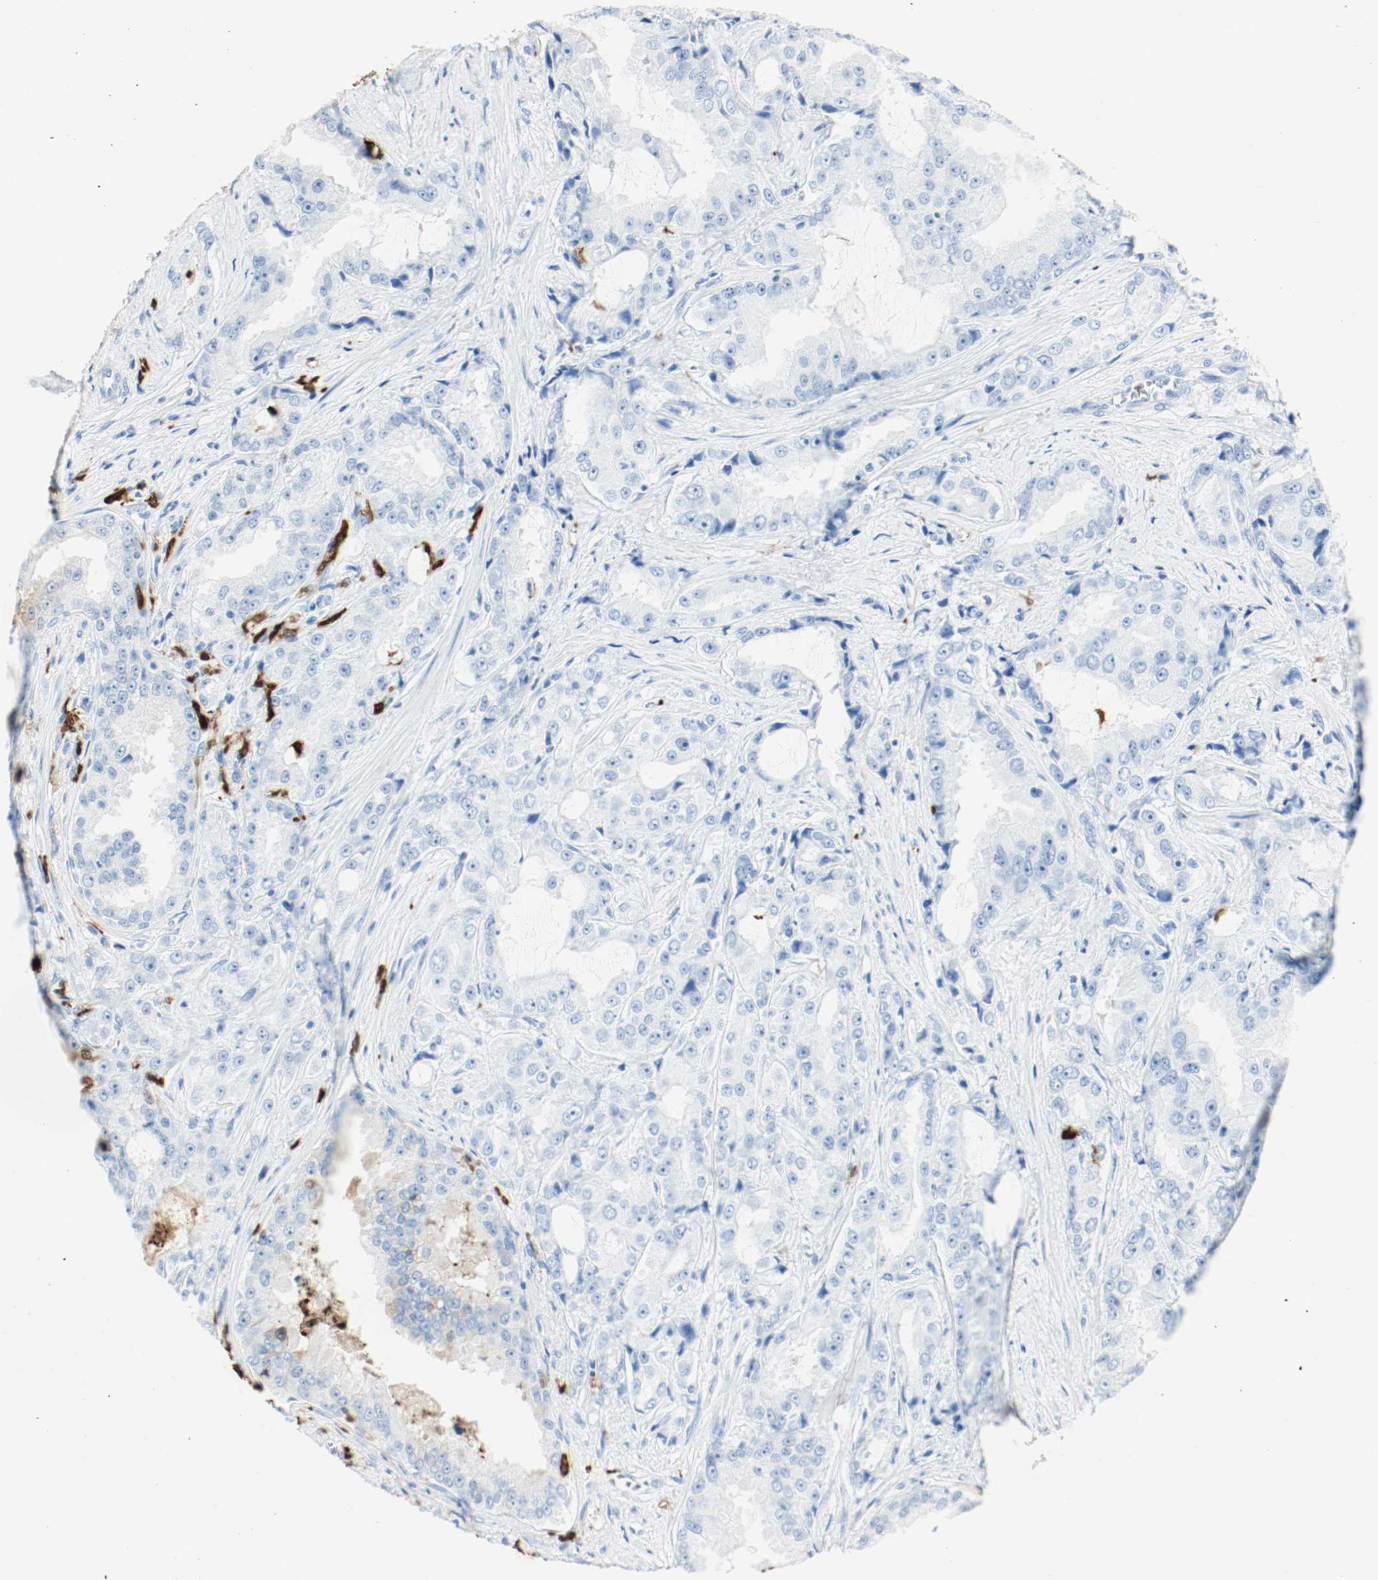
{"staining": {"intensity": "negative", "quantity": "none", "location": "none"}, "tissue": "prostate cancer", "cell_type": "Tumor cells", "image_type": "cancer", "snomed": [{"axis": "morphology", "description": "Adenocarcinoma, High grade"}, {"axis": "topography", "description": "Prostate"}], "caption": "Immunohistochemistry (IHC) of human prostate cancer (adenocarcinoma (high-grade)) demonstrates no expression in tumor cells.", "gene": "S100A9", "patient": {"sex": "male", "age": 73}}